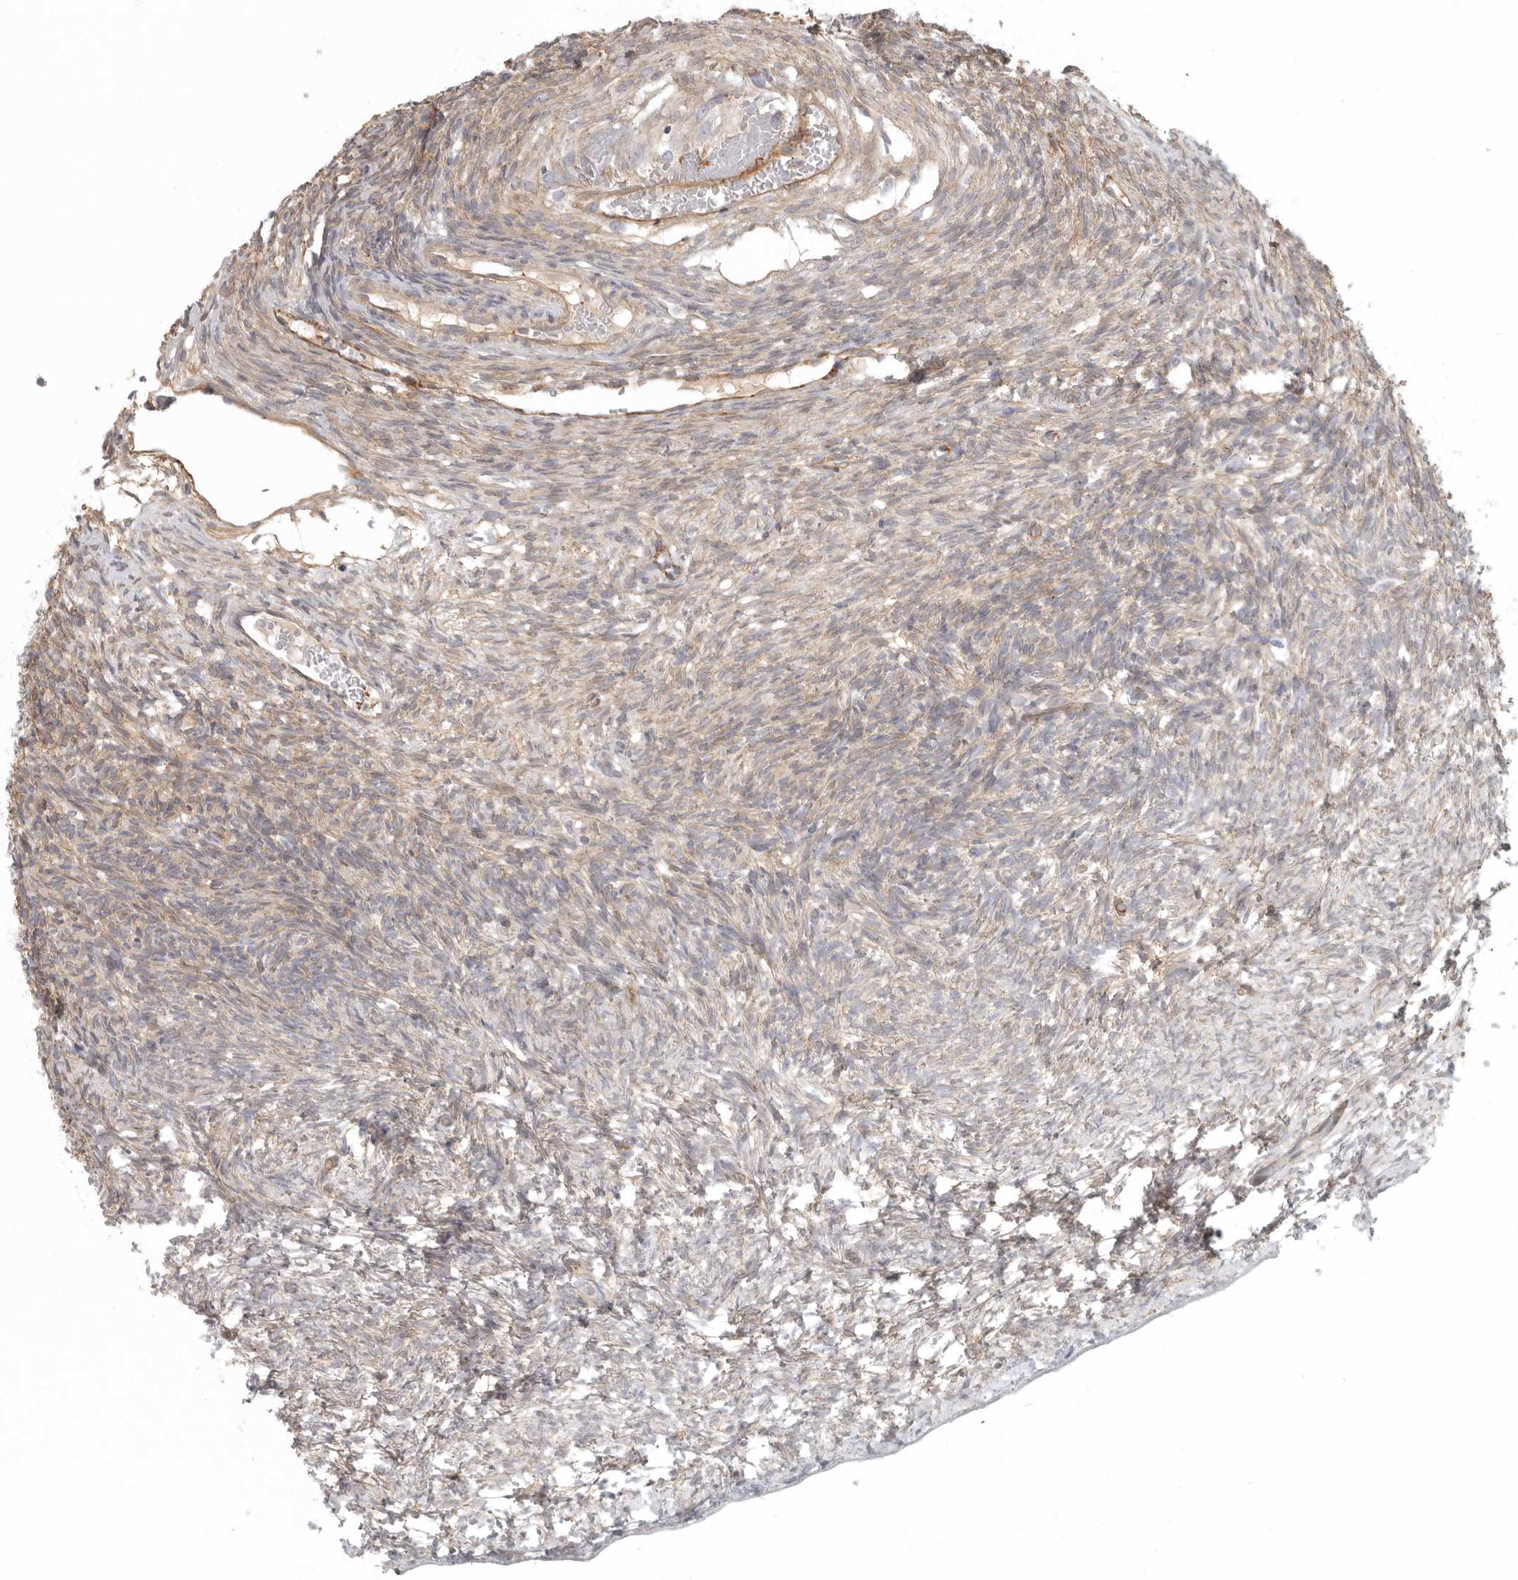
{"staining": {"intensity": "weak", "quantity": "25%-75%", "location": "cytoplasmic/membranous"}, "tissue": "ovary", "cell_type": "Ovarian stroma cells", "image_type": "normal", "snomed": [{"axis": "morphology", "description": "Normal tissue, NOS"}, {"axis": "topography", "description": "Ovary"}], "caption": "Immunohistochemical staining of normal ovary demonstrates weak cytoplasmic/membranous protein staining in about 25%-75% of ovarian stroma cells.", "gene": "LONRF1", "patient": {"sex": "female", "age": 34}}